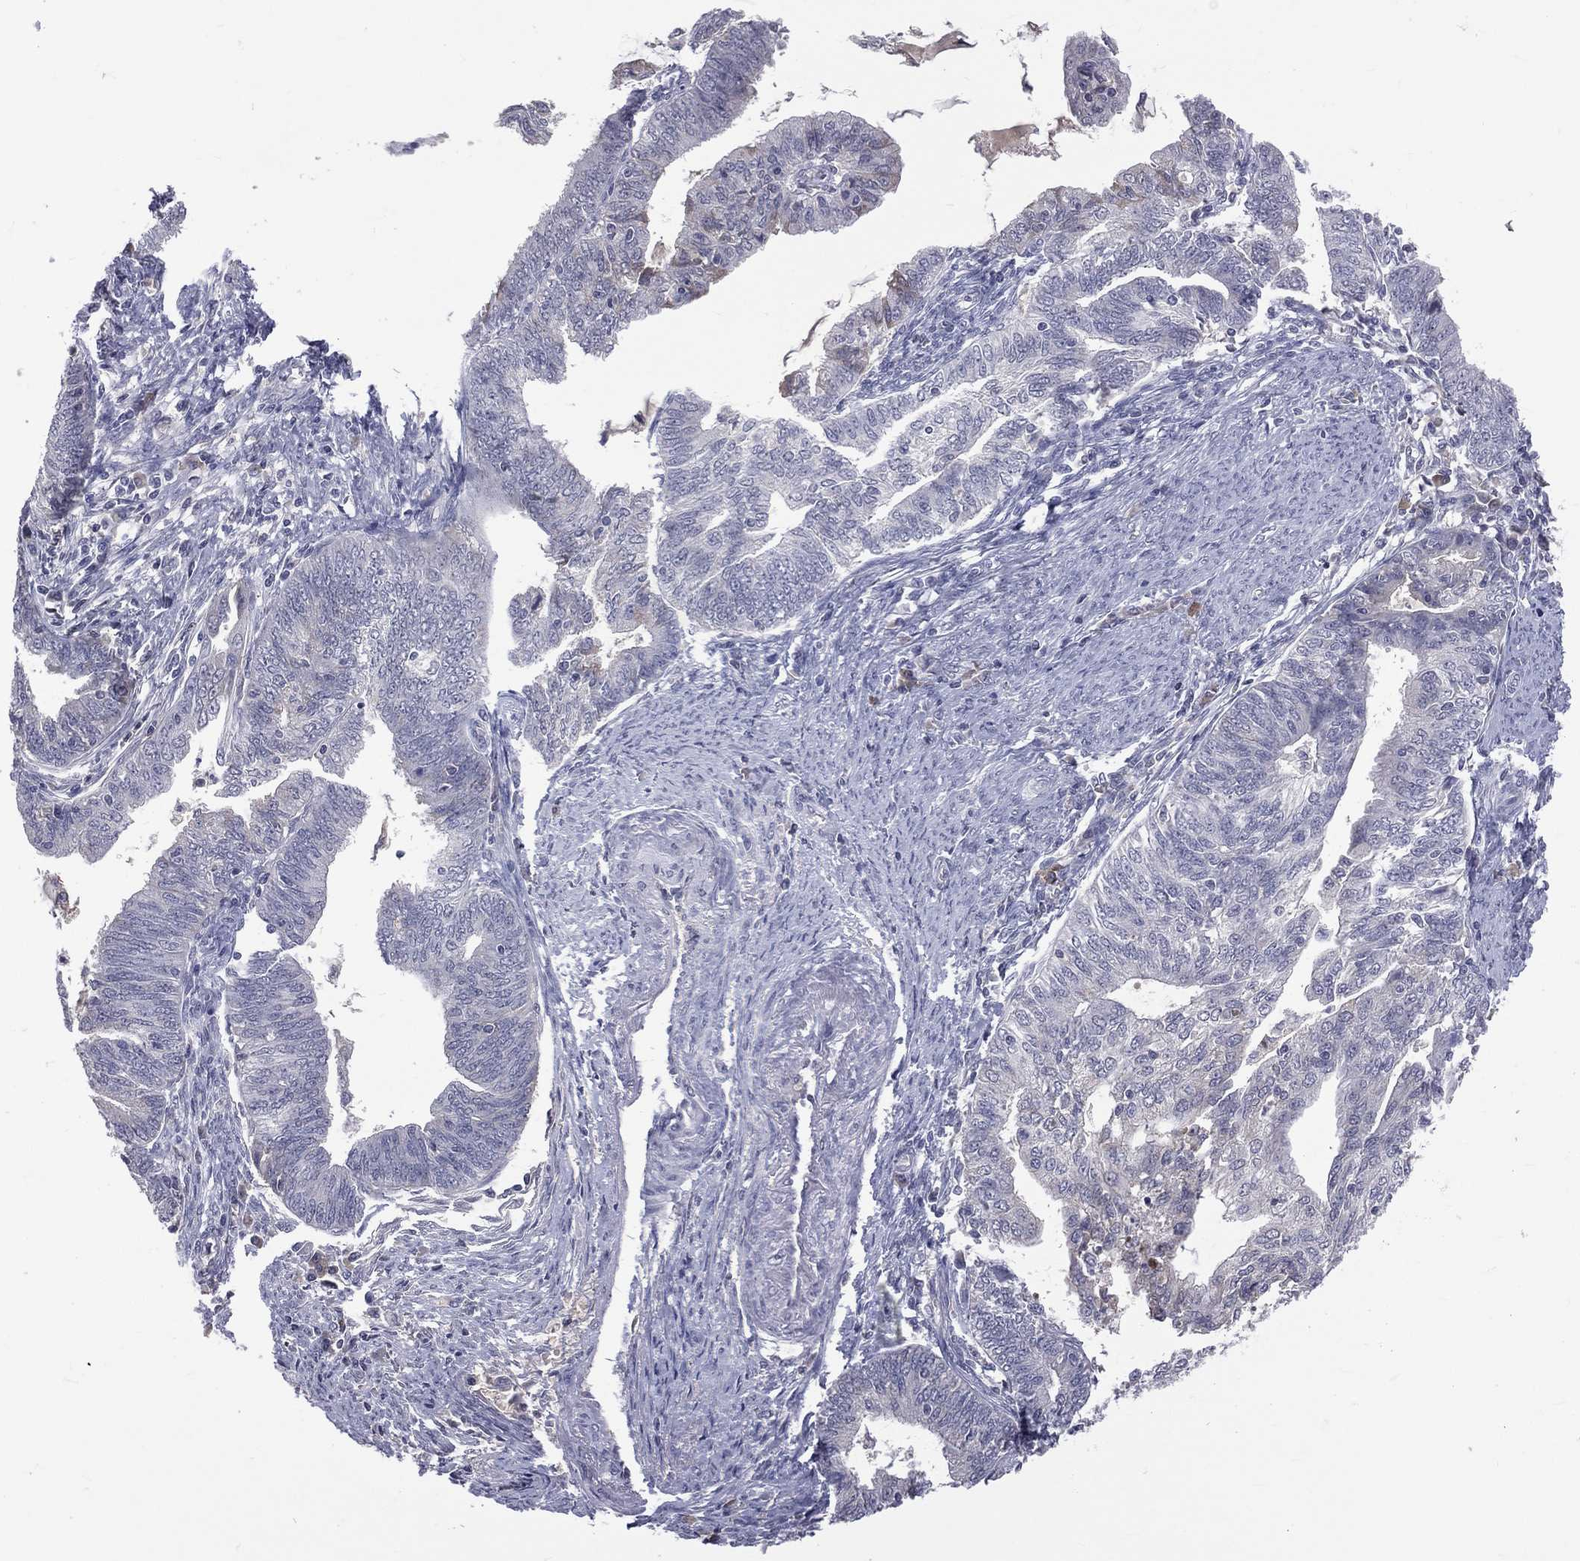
{"staining": {"intensity": "negative", "quantity": "none", "location": "none"}, "tissue": "endometrial cancer", "cell_type": "Tumor cells", "image_type": "cancer", "snomed": [{"axis": "morphology", "description": "Adenocarcinoma, NOS"}, {"axis": "topography", "description": "Endometrium"}], "caption": "DAB immunohistochemical staining of adenocarcinoma (endometrial) reveals no significant expression in tumor cells.", "gene": "DSG4", "patient": {"sex": "female", "age": 82}}